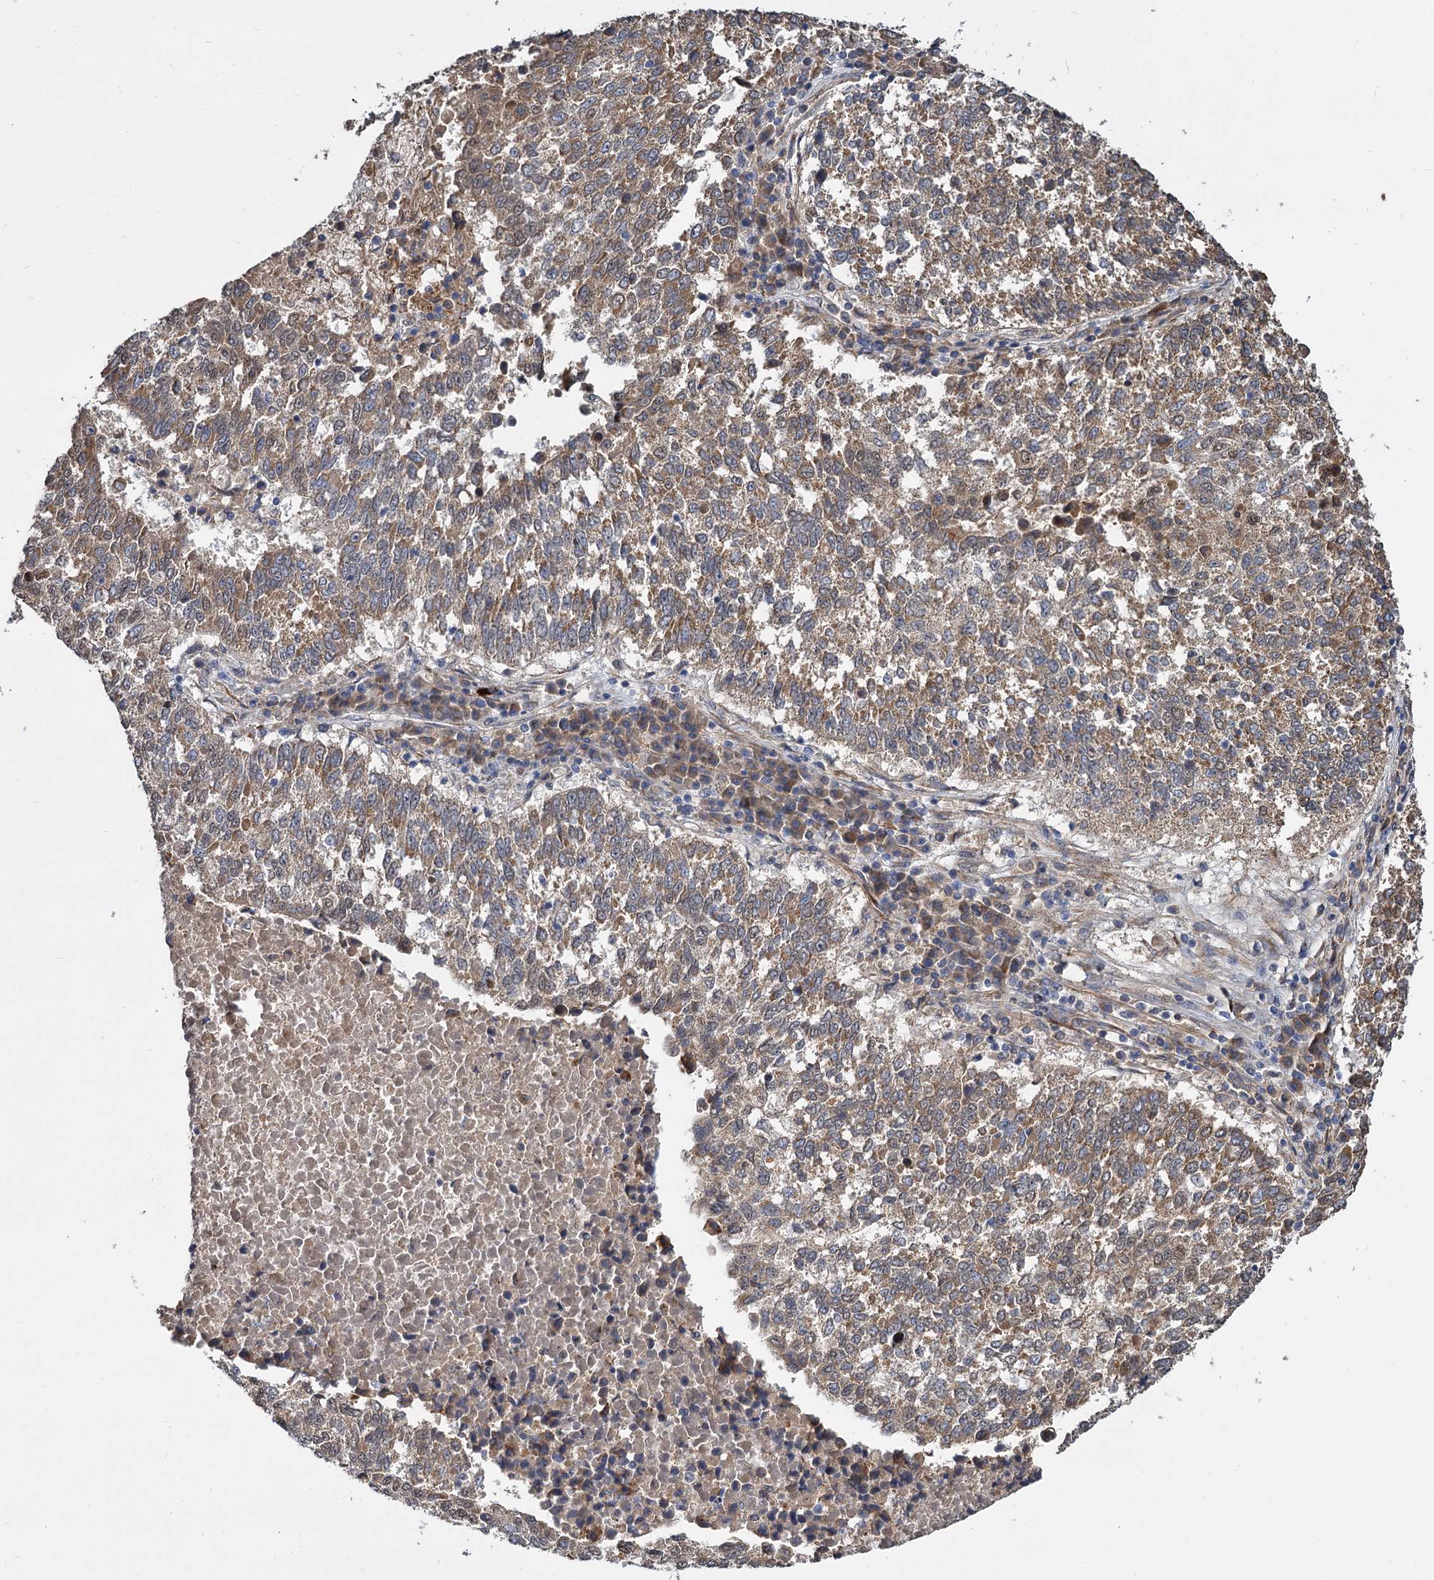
{"staining": {"intensity": "moderate", "quantity": ">75%", "location": "cytoplasmic/membranous"}, "tissue": "lung cancer", "cell_type": "Tumor cells", "image_type": "cancer", "snomed": [{"axis": "morphology", "description": "Squamous cell carcinoma, NOS"}, {"axis": "topography", "description": "Lung"}], "caption": "Lung cancer (squamous cell carcinoma) stained with DAB (3,3'-diaminobenzidine) immunohistochemistry shows medium levels of moderate cytoplasmic/membranous expression in about >75% of tumor cells. (brown staining indicates protein expression, while blue staining denotes nuclei).", "gene": "ALKBH7", "patient": {"sex": "male", "age": 73}}